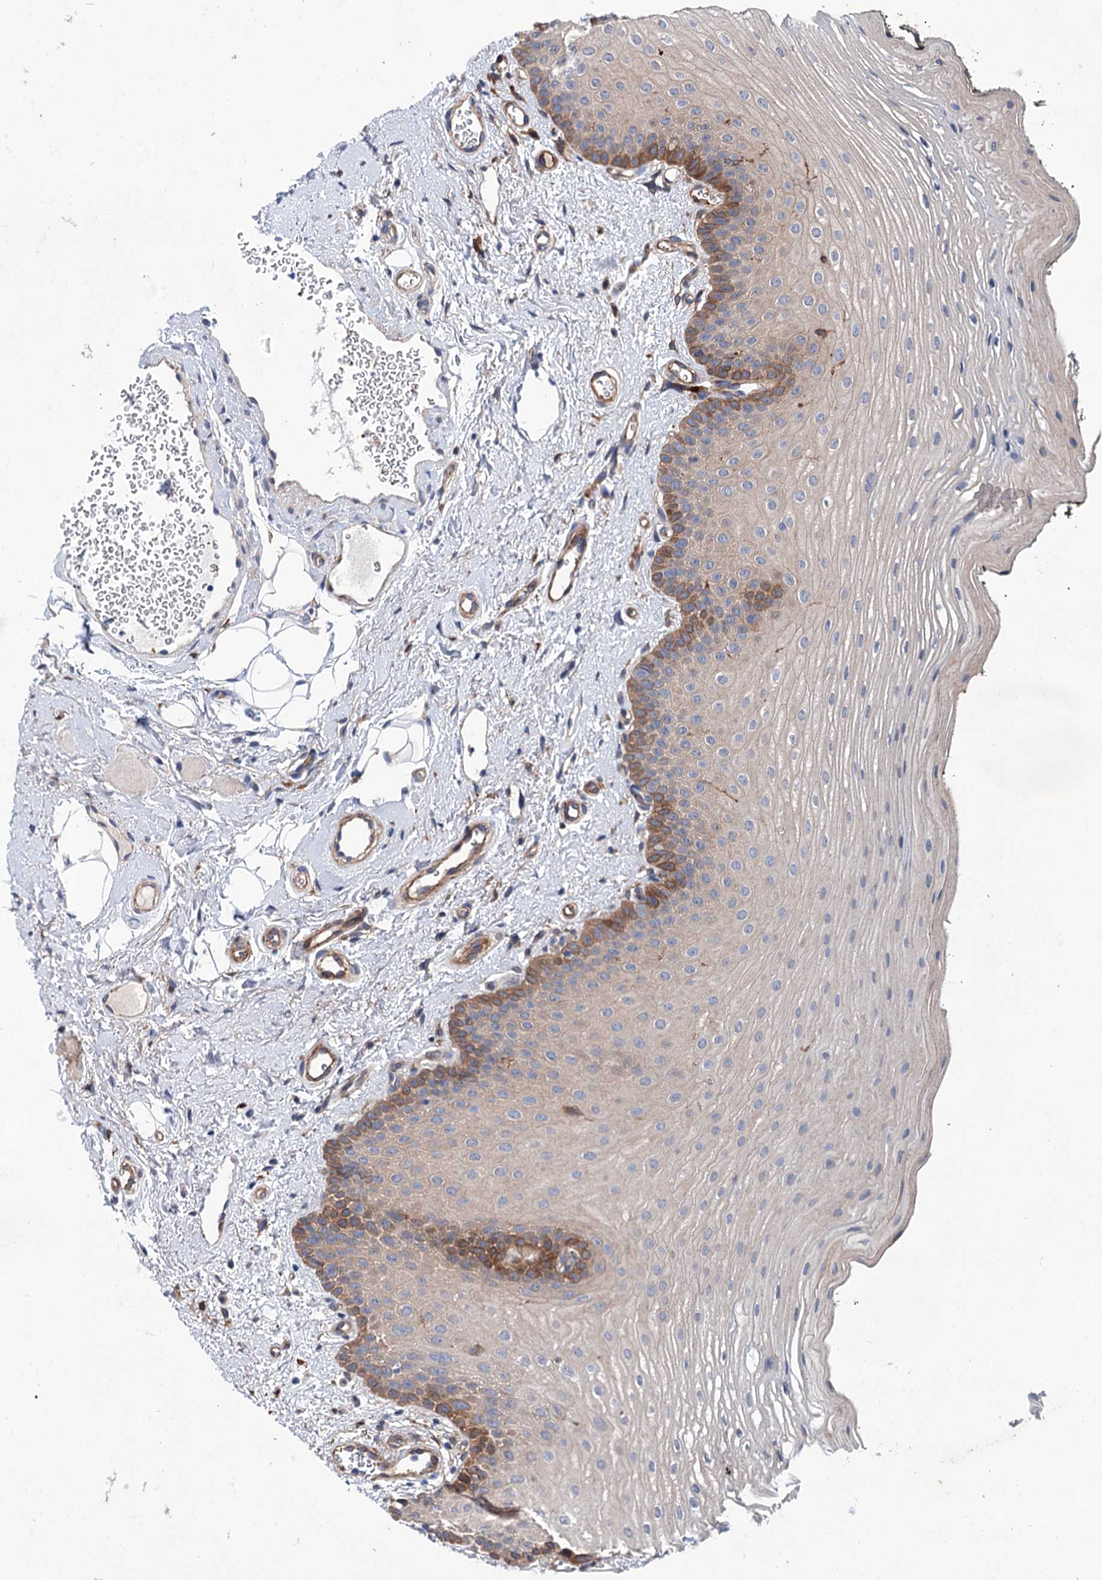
{"staining": {"intensity": "moderate", "quantity": "25%-75%", "location": "cytoplasmic/membranous"}, "tissue": "oral mucosa", "cell_type": "Squamous epithelial cells", "image_type": "normal", "snomed": [{"axis": "morphology", "description": "No evidence of malignacy"}, {"axis": "topography", "description": "Oral tissue"}, {"axis": "topography", "description": "Head-Neck"}], "caption": "This is a photomicrograph of immunohistochemistry staining of unremarkable oral mucosa, which shows moderate positivity in the cytoplasmic/membranous of squamous epithelial cells.", "gene": "TMTC3", "patient": {"sex": "male", "age": 68}}